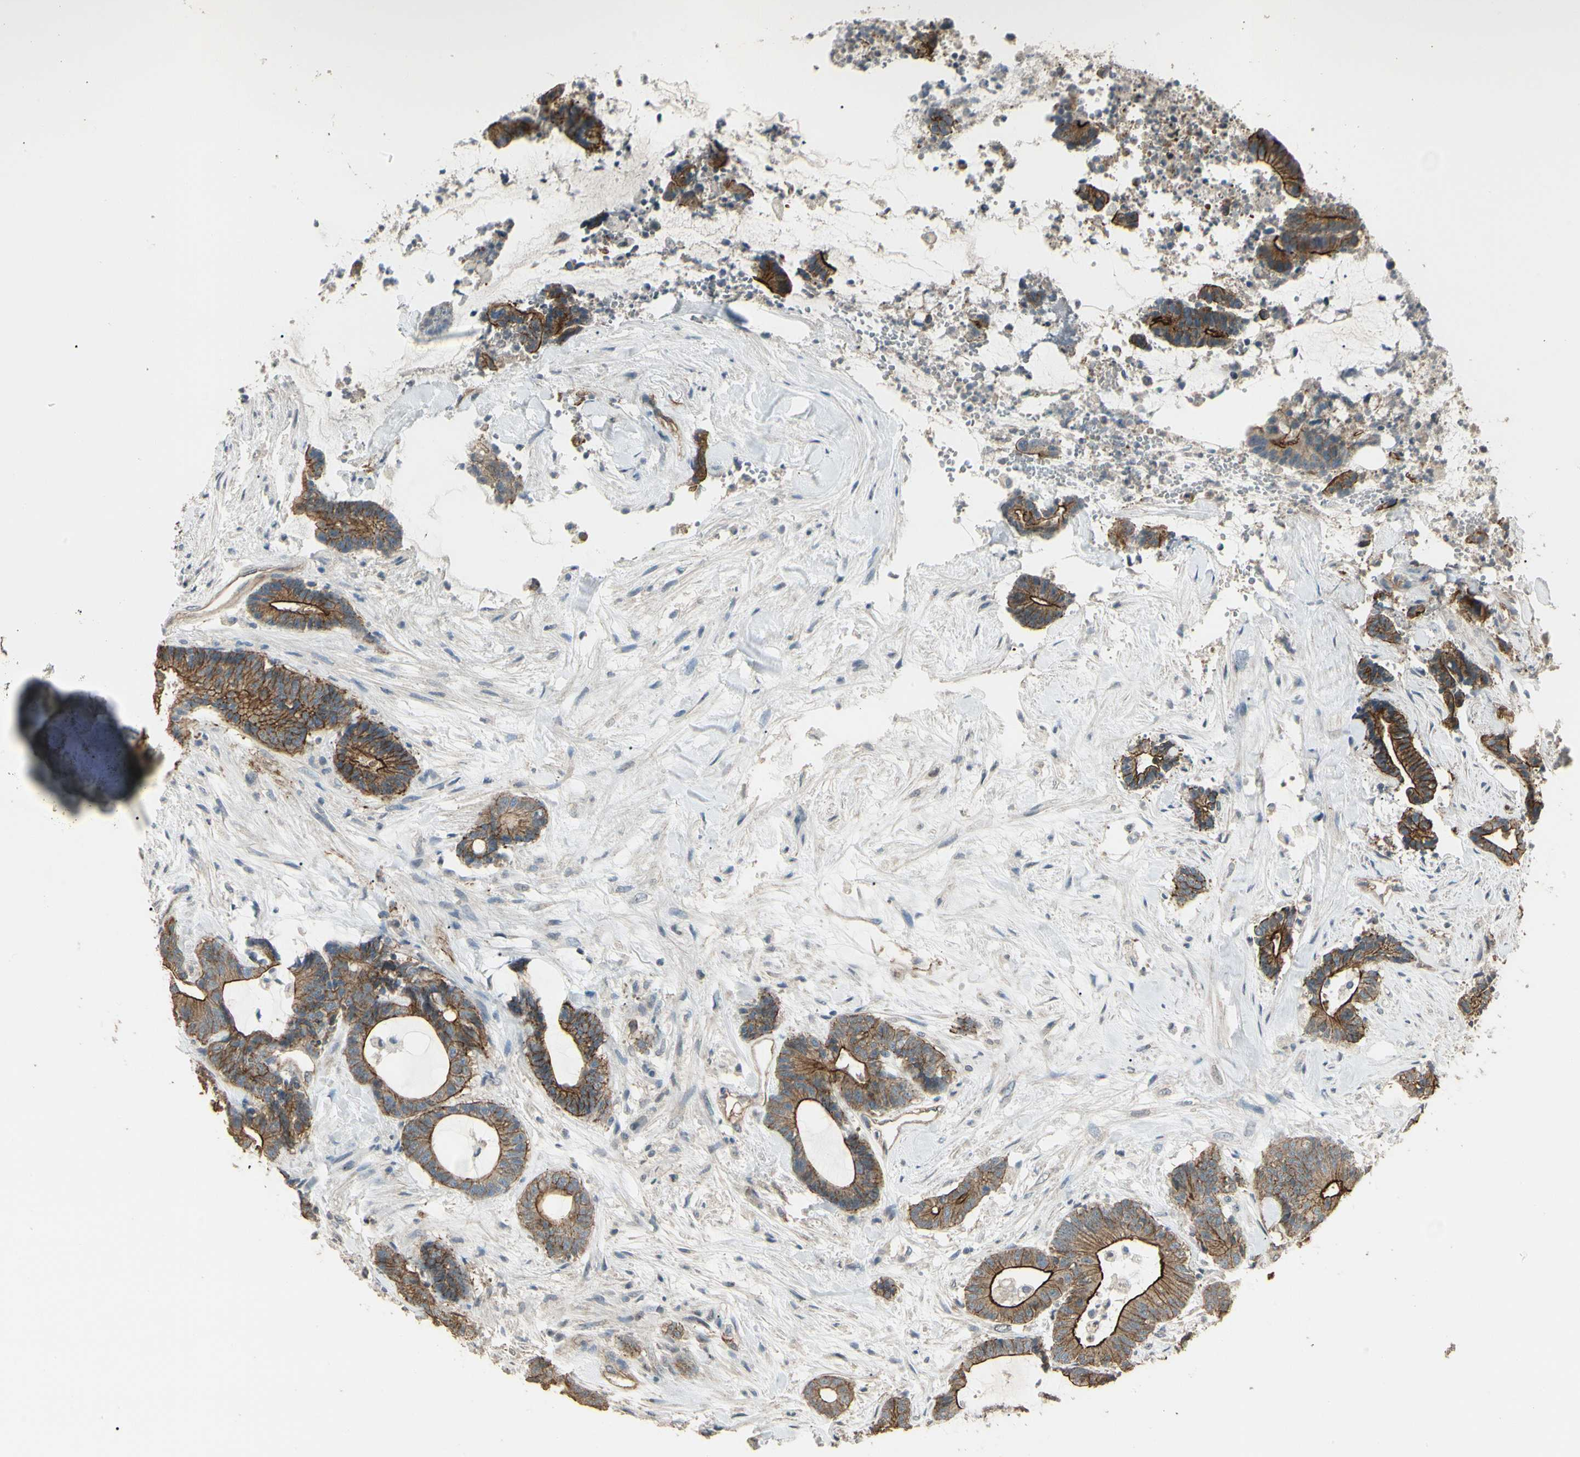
{"staining": {"intensity": "strong", "quantity": ">75%", "location": "cytoplasmic/membranous"}, "tissue": "colorectal cancer", "cell_type": "Tumor cells", "image_type": "cancer", "snomed": [{"axis": "morphology", "description": "Adenocarcinoma, NOS"}, {"axis": "topography", "description": "Colon"}], "caption": "Protein staining by immunohistochemistry shows strong cytoplasmic/membranous expression in approximately >75% of tumor cells in adenocarcinoma (colorectal). (DAB (3,3'-diaminobenzidine) = brown stain, brightfield microscopy at high magnification).", "gene": "RNF180", "patient": {"sex": "female", "age": 84}}